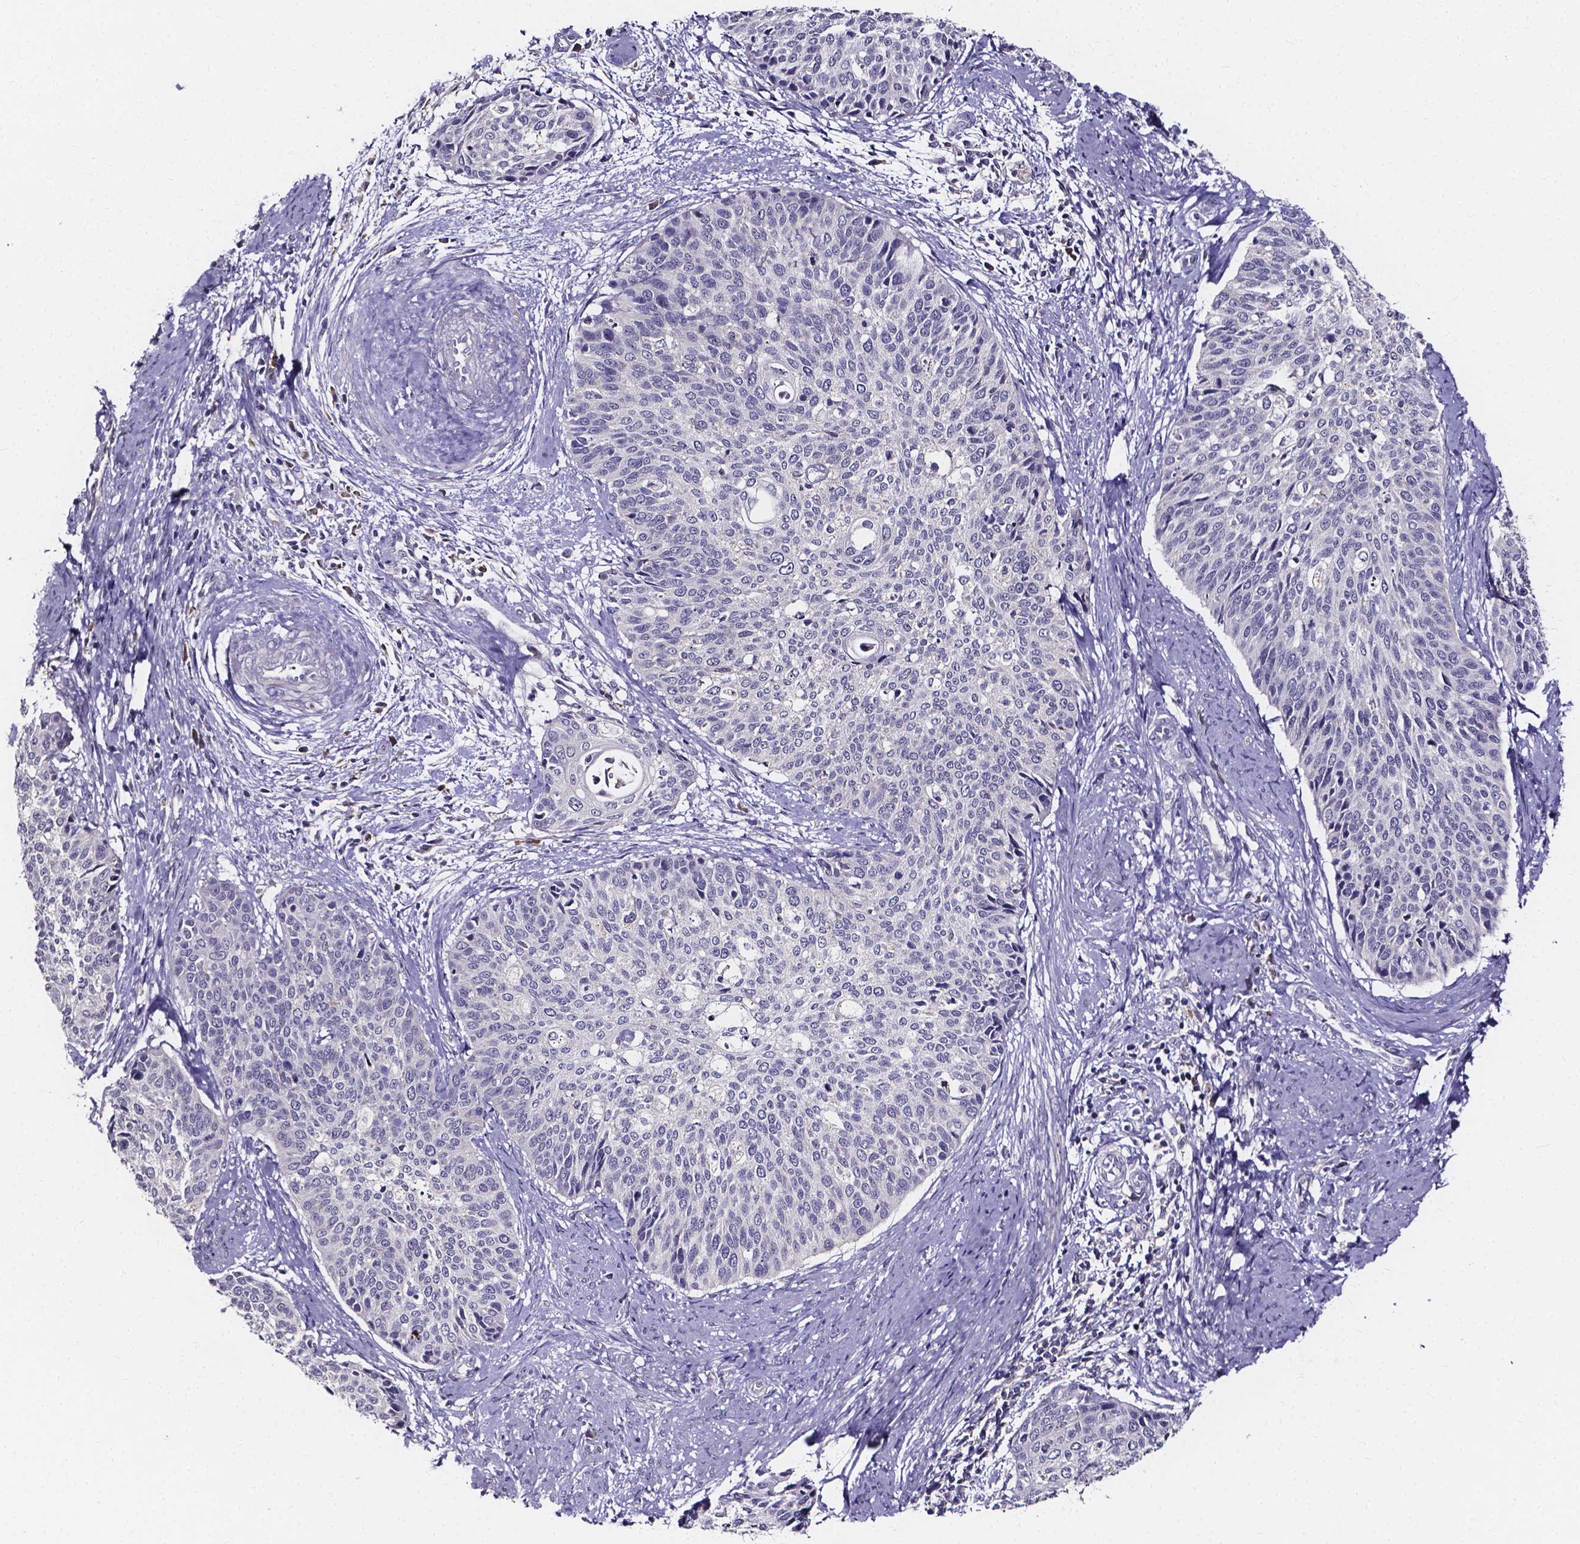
{"staining": {"intensity": "negative", "quantity": "none", "location": "none"}, "tissue": "cervical cancer", "cell_type": "Tumor cells", "image_type": "cancer", "snomed": [{"axis": "morphology", "description": "Squamous cell carcinoma, NOS"}, {"axis": "topography", "description": "Cervix"}], "caption": "The photomicrograph reveals no staining of tumor cells in cervical cancer (squamous cell carcinoma).", "gene": "SPOCD1", "patient": {"sex": "female", "age": 69}}